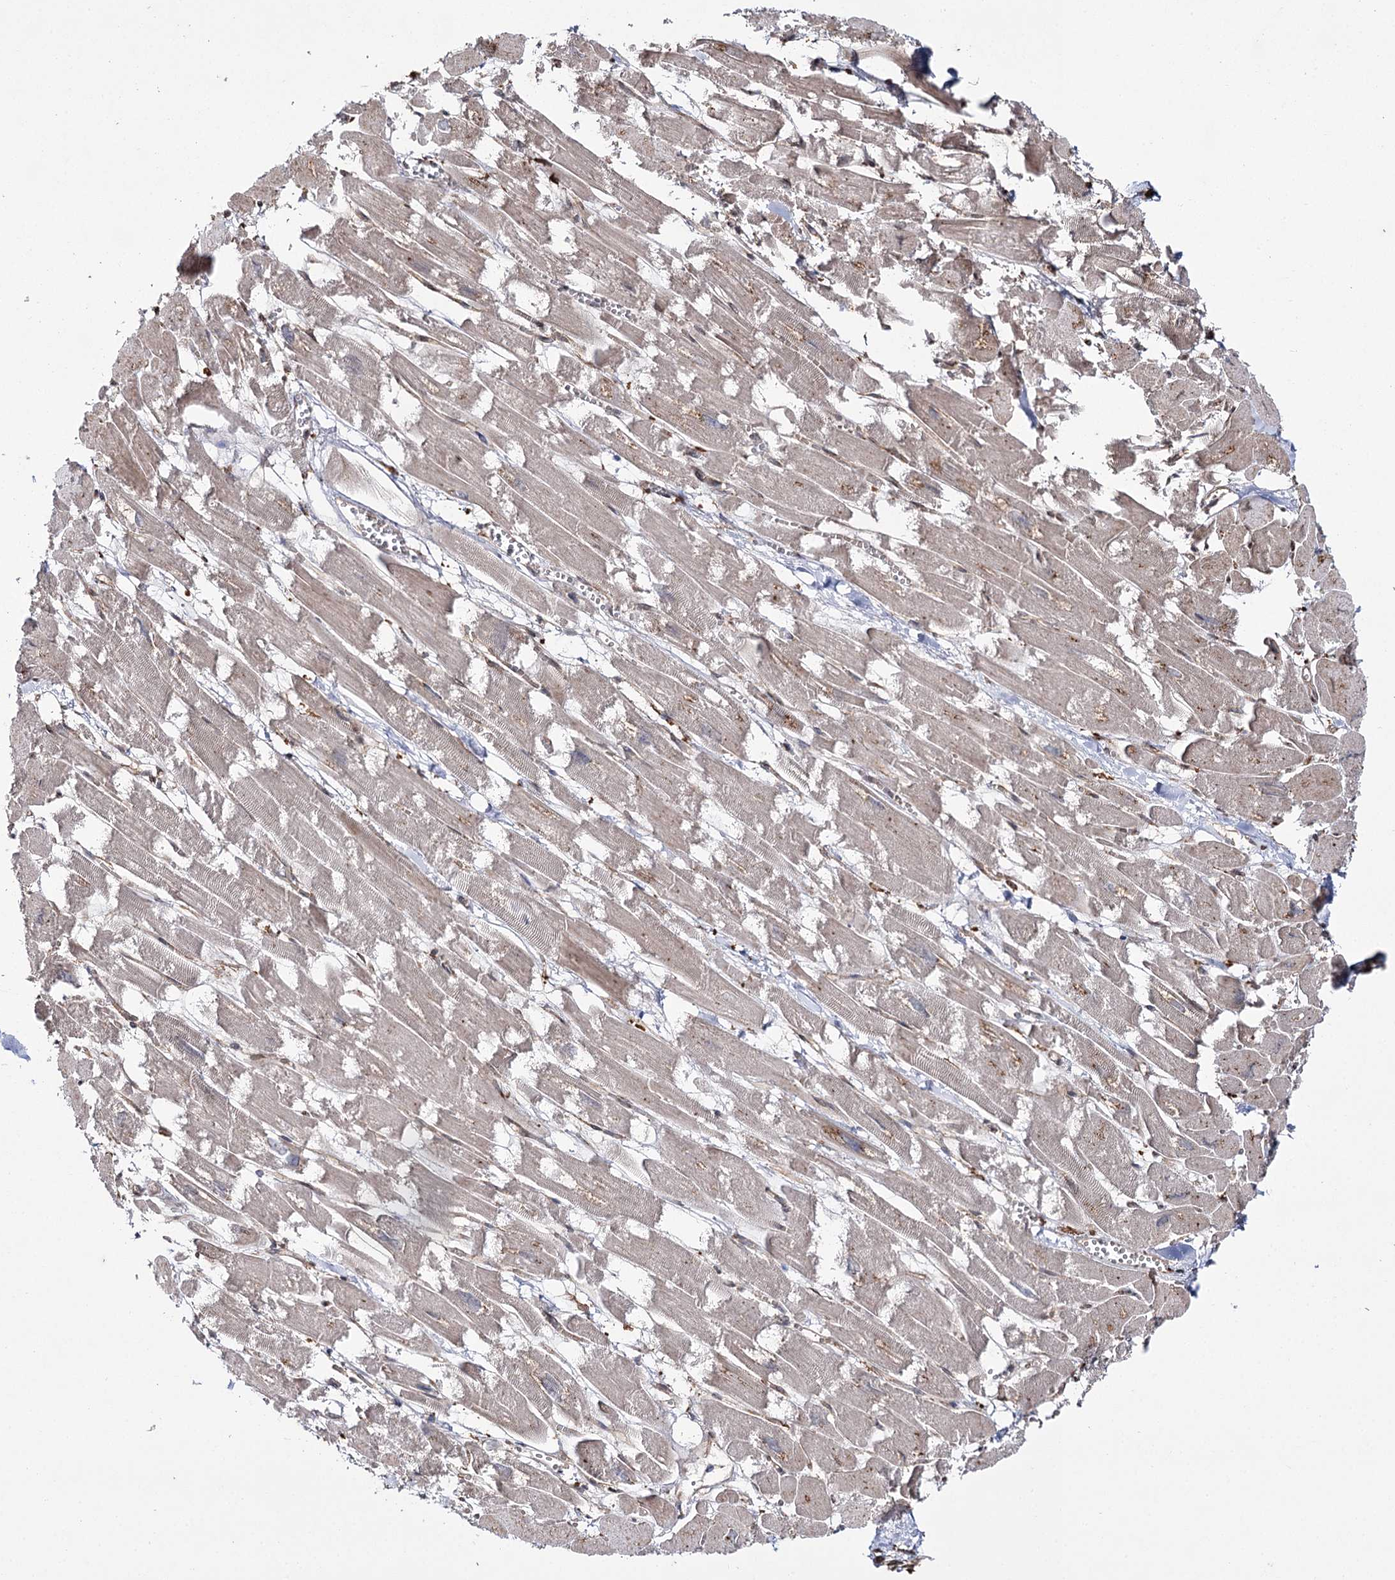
{"staining": {"intensity": "moderate", "quantity": "<25%", "location": "cytoplasmic/membranous"}, "tissue": "heart muscle", "cell_type": "Cardiomyocytes", "image_type": "normal", "snomed": [{"axis": "morphology", "description": "Normal tissue, NOS"}, {"axis": "topography", "description": "Heart"}], "caption": "Protein staining demonstrates moderate cytoplasmic/membranous expression in approximately <25% of cardiomyocytes in normal heart muscle. (brown staining indicates protein expression, while blue staining denotes nuclei).", "gene": "FANCL", "patient": {"sex": "male", "age": 54}}